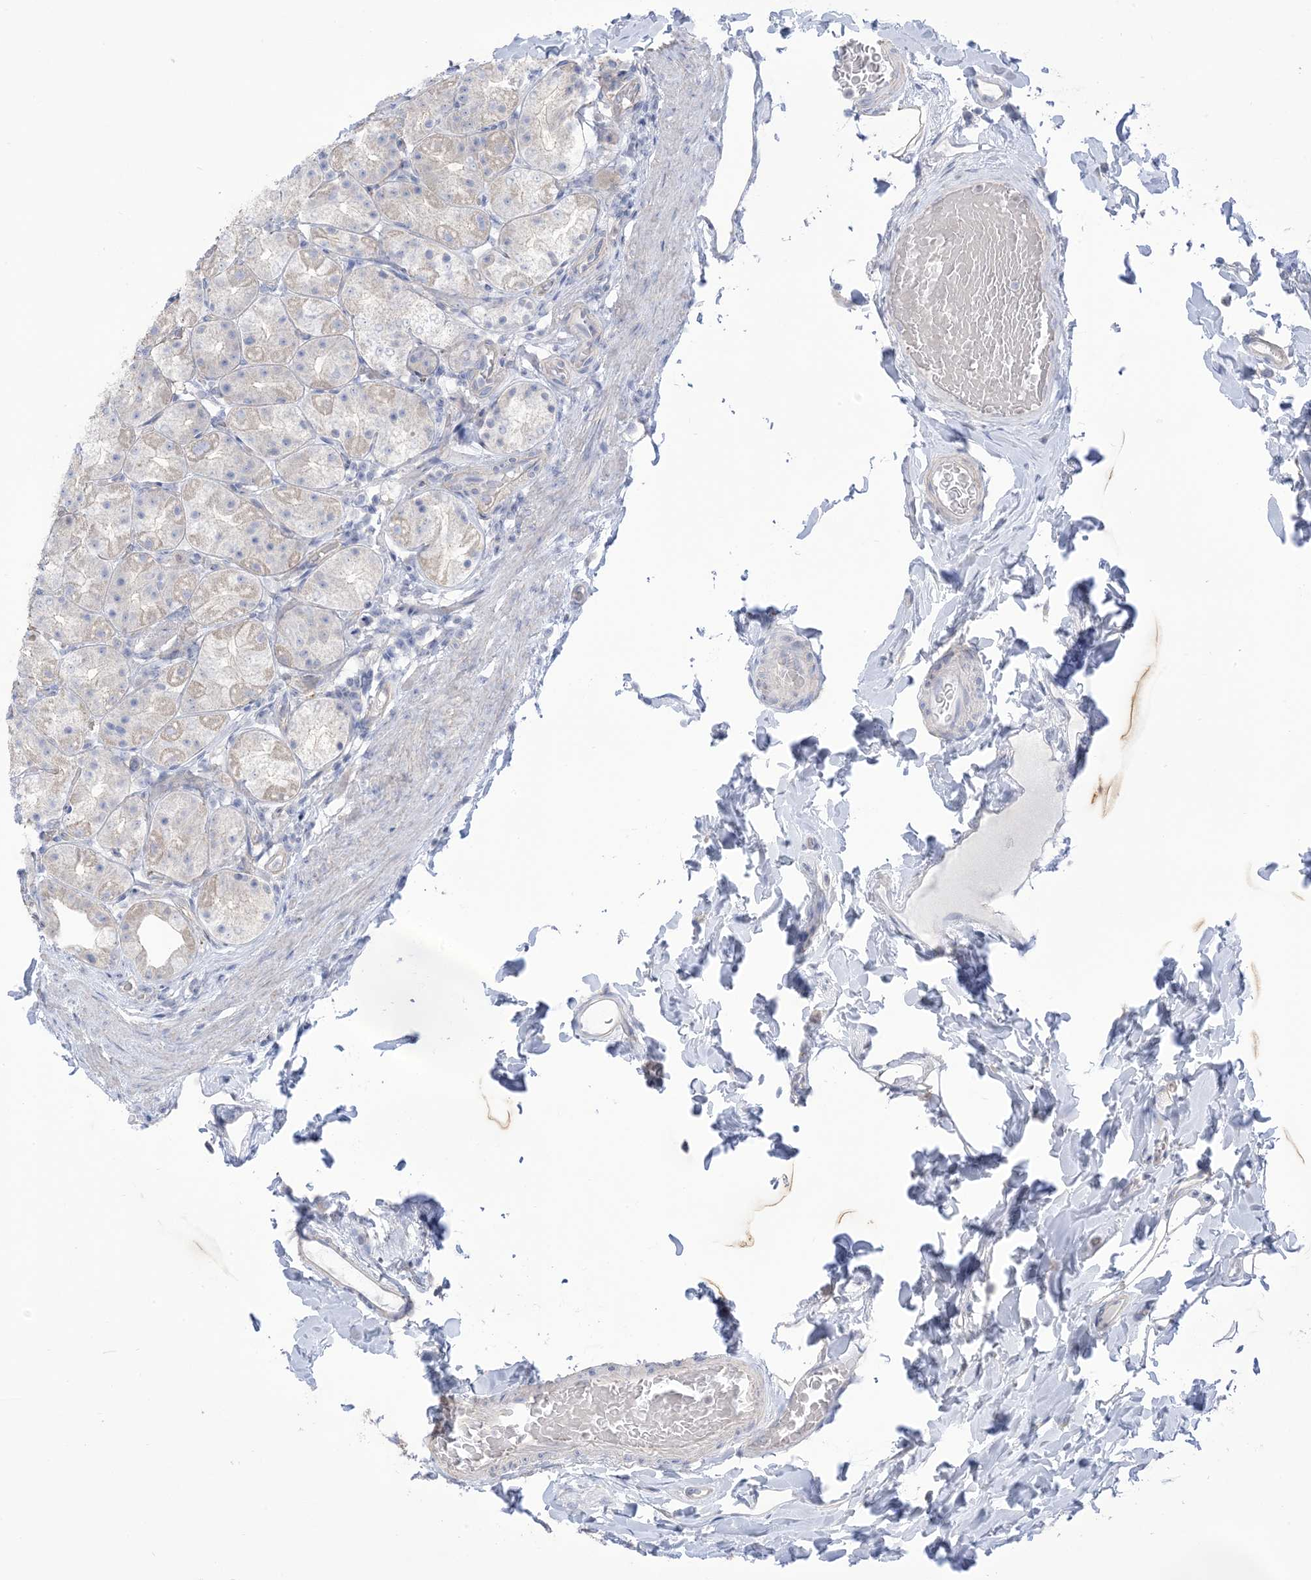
{"staining": {"intensity": "negative", "quantity": "none", "location": "none"}, "tissue": "stomach", "cell_type": "Glandular cells", "image_type": "normal", "snomed": [{"axis": "morphology", "description": "Normal tissue, NOS"}, {"axis": "topography", "description": "Stomach, upper"}], "caption": "A high-resolution histopathology image shows immunohistochemistry staining of normal stomach, which shows no significant positivity in glandular cells.", "gene": "MTHFD2L", "patient": {"sex": "male", "age": 68}}